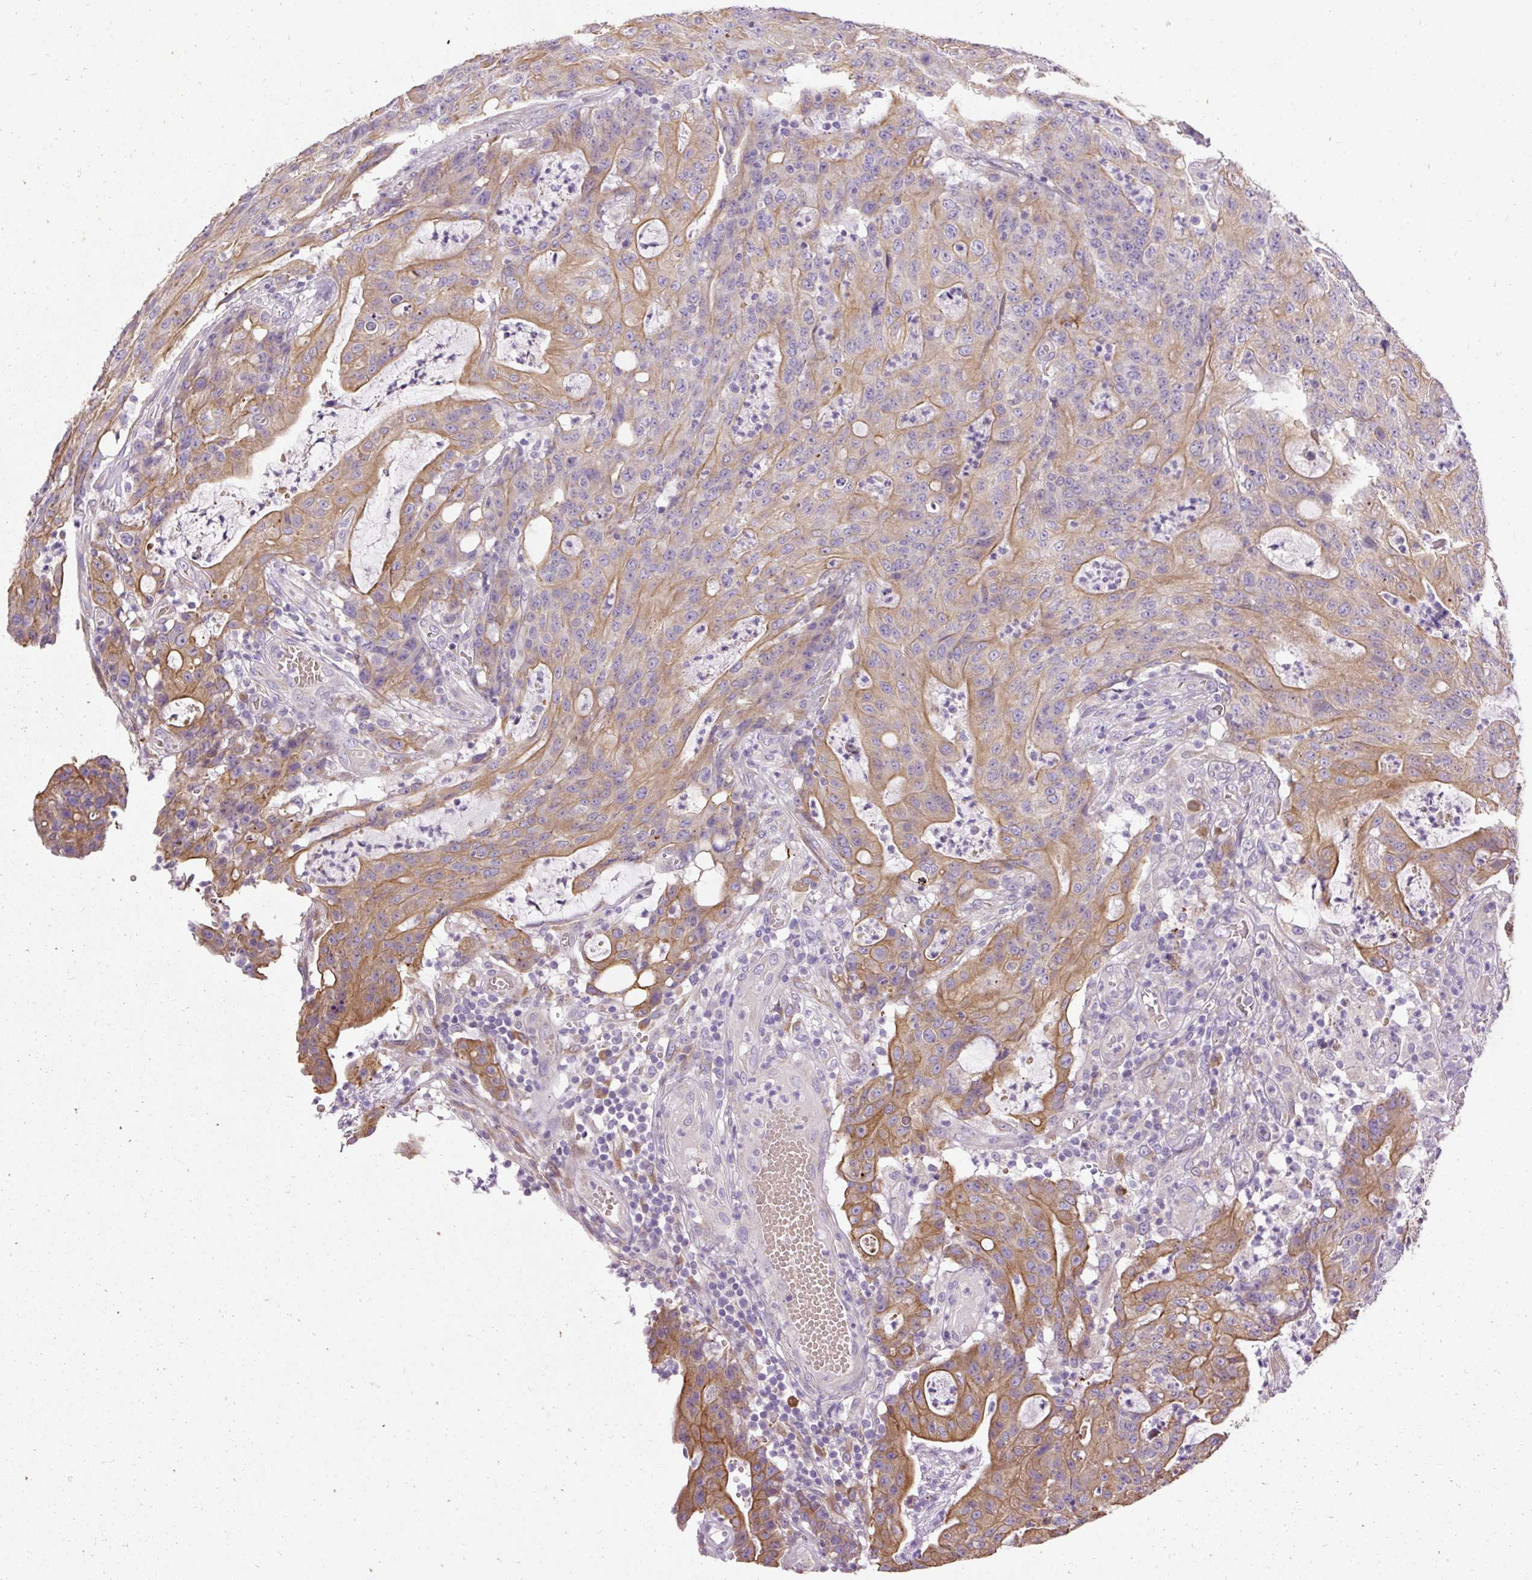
{"staining": {"intensity": "moderate", "quantity": "25%-75%", "location": "cytoplasmic/membranous"}, "tissue": "colorectal cancer", "cell_type": "Tumor cells", "image_type": "cancer", "snomed": [{"axis": "morphology", "description": "Adenocarcinoma, NOS"}, {"axis": "topography", "description": "Colon"}], "caption": "Moderate cytoplasmic/membranous expression for a protein is appreciated in about 25%-75% of tumor cells of adenocarcinoma (colorectal) using IHC.", "gene": "FAM149A", "patient": {"sex": "male", "age": 83}}